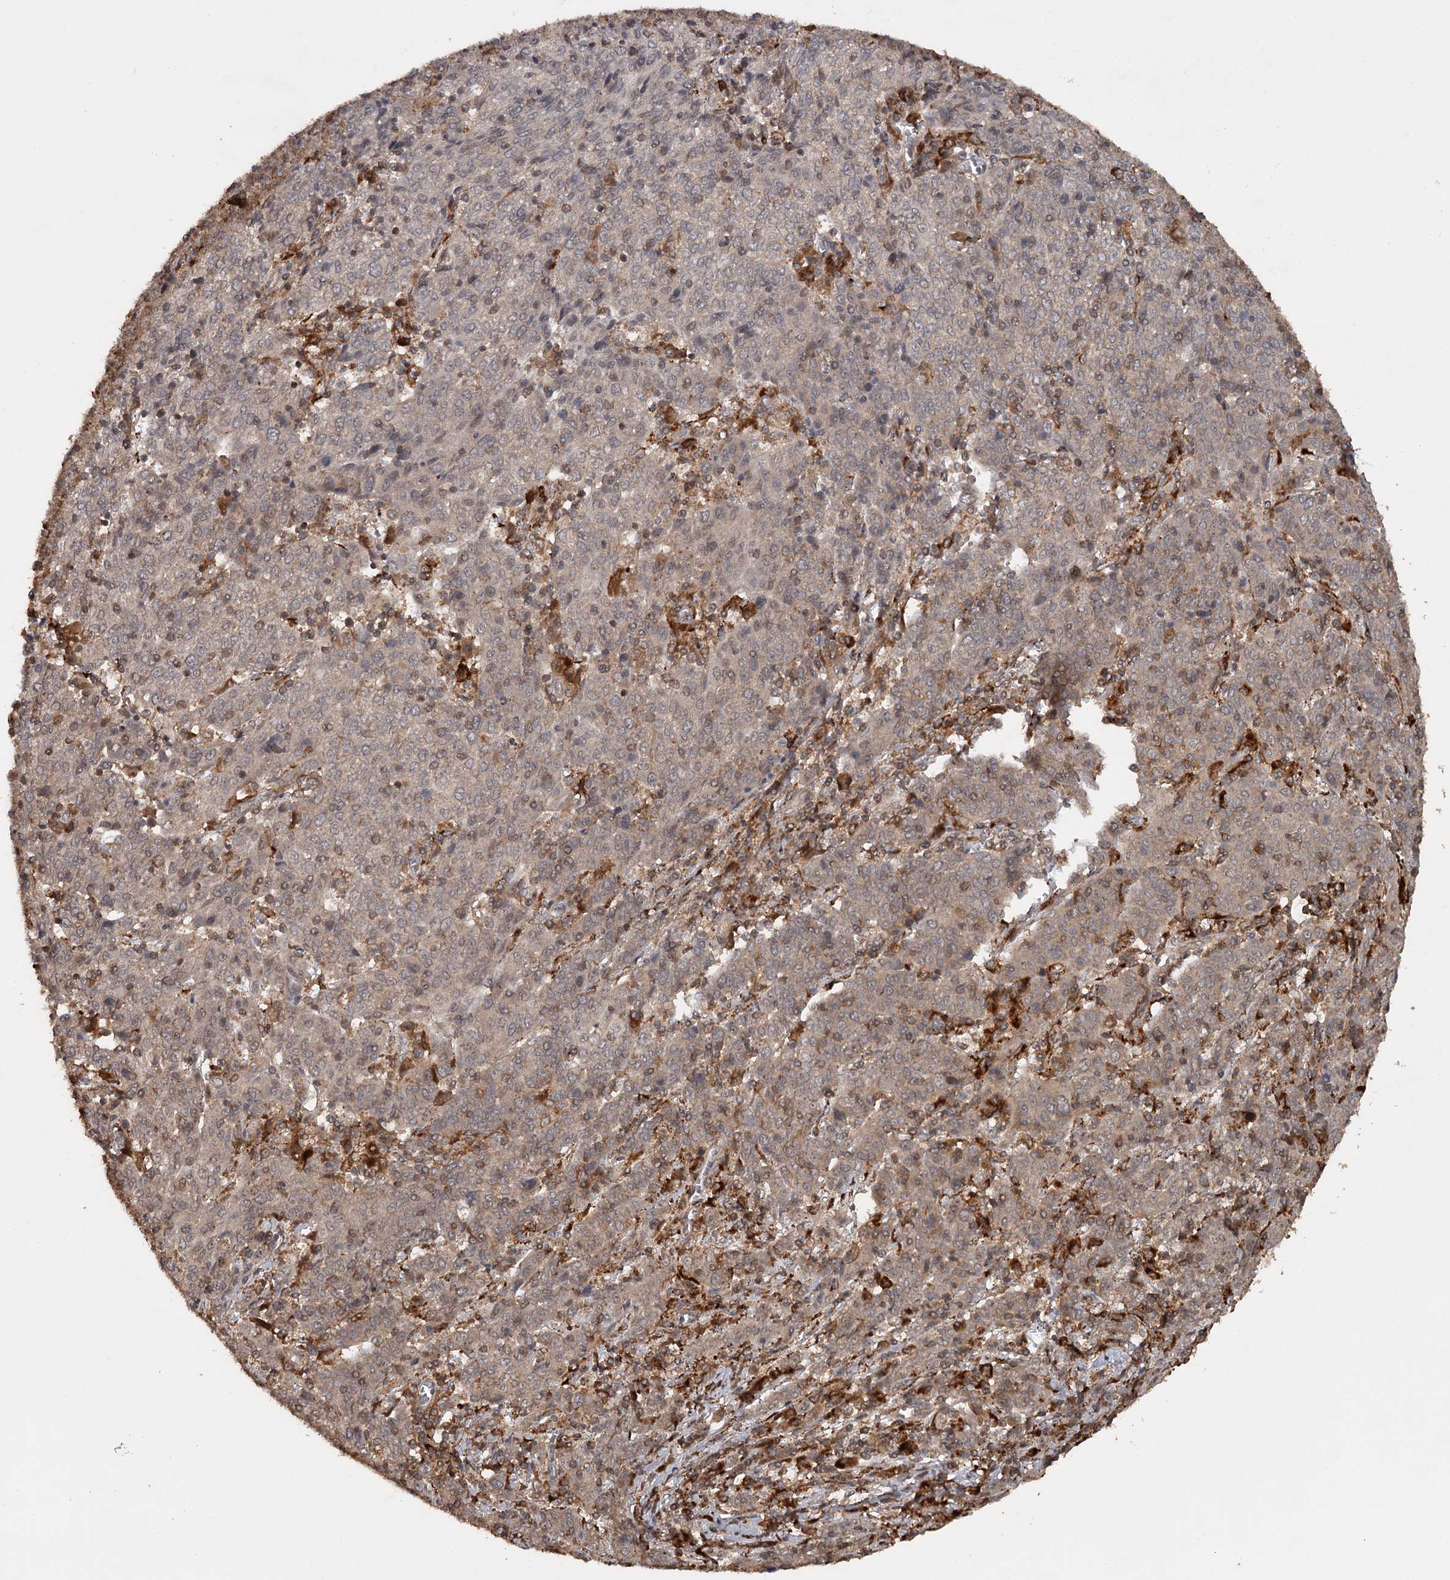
{"staining": {"intensity": "moderate", "quantity": "25%-75%", "location": "cytoplasmic/membranous"}, "tissue": "cervical cancer", "cell_type": "Tumor cells", "image_type": "cancer", "snomed": [{"axis": "morphology", "description": "Squamous cell carcinoma, NOS"}, {"axis": "topography", "description": "Cervix"}], "caption": "Moderate cytoplasmic/membranous staining for a protein is appreciated in approximately 25%-75% of tumor cells of cervical squamous cell carcinoma using immunohistochemistry (IHC).", "gene": "FAXC", "patient": {"sex": "female", "age": 67}}